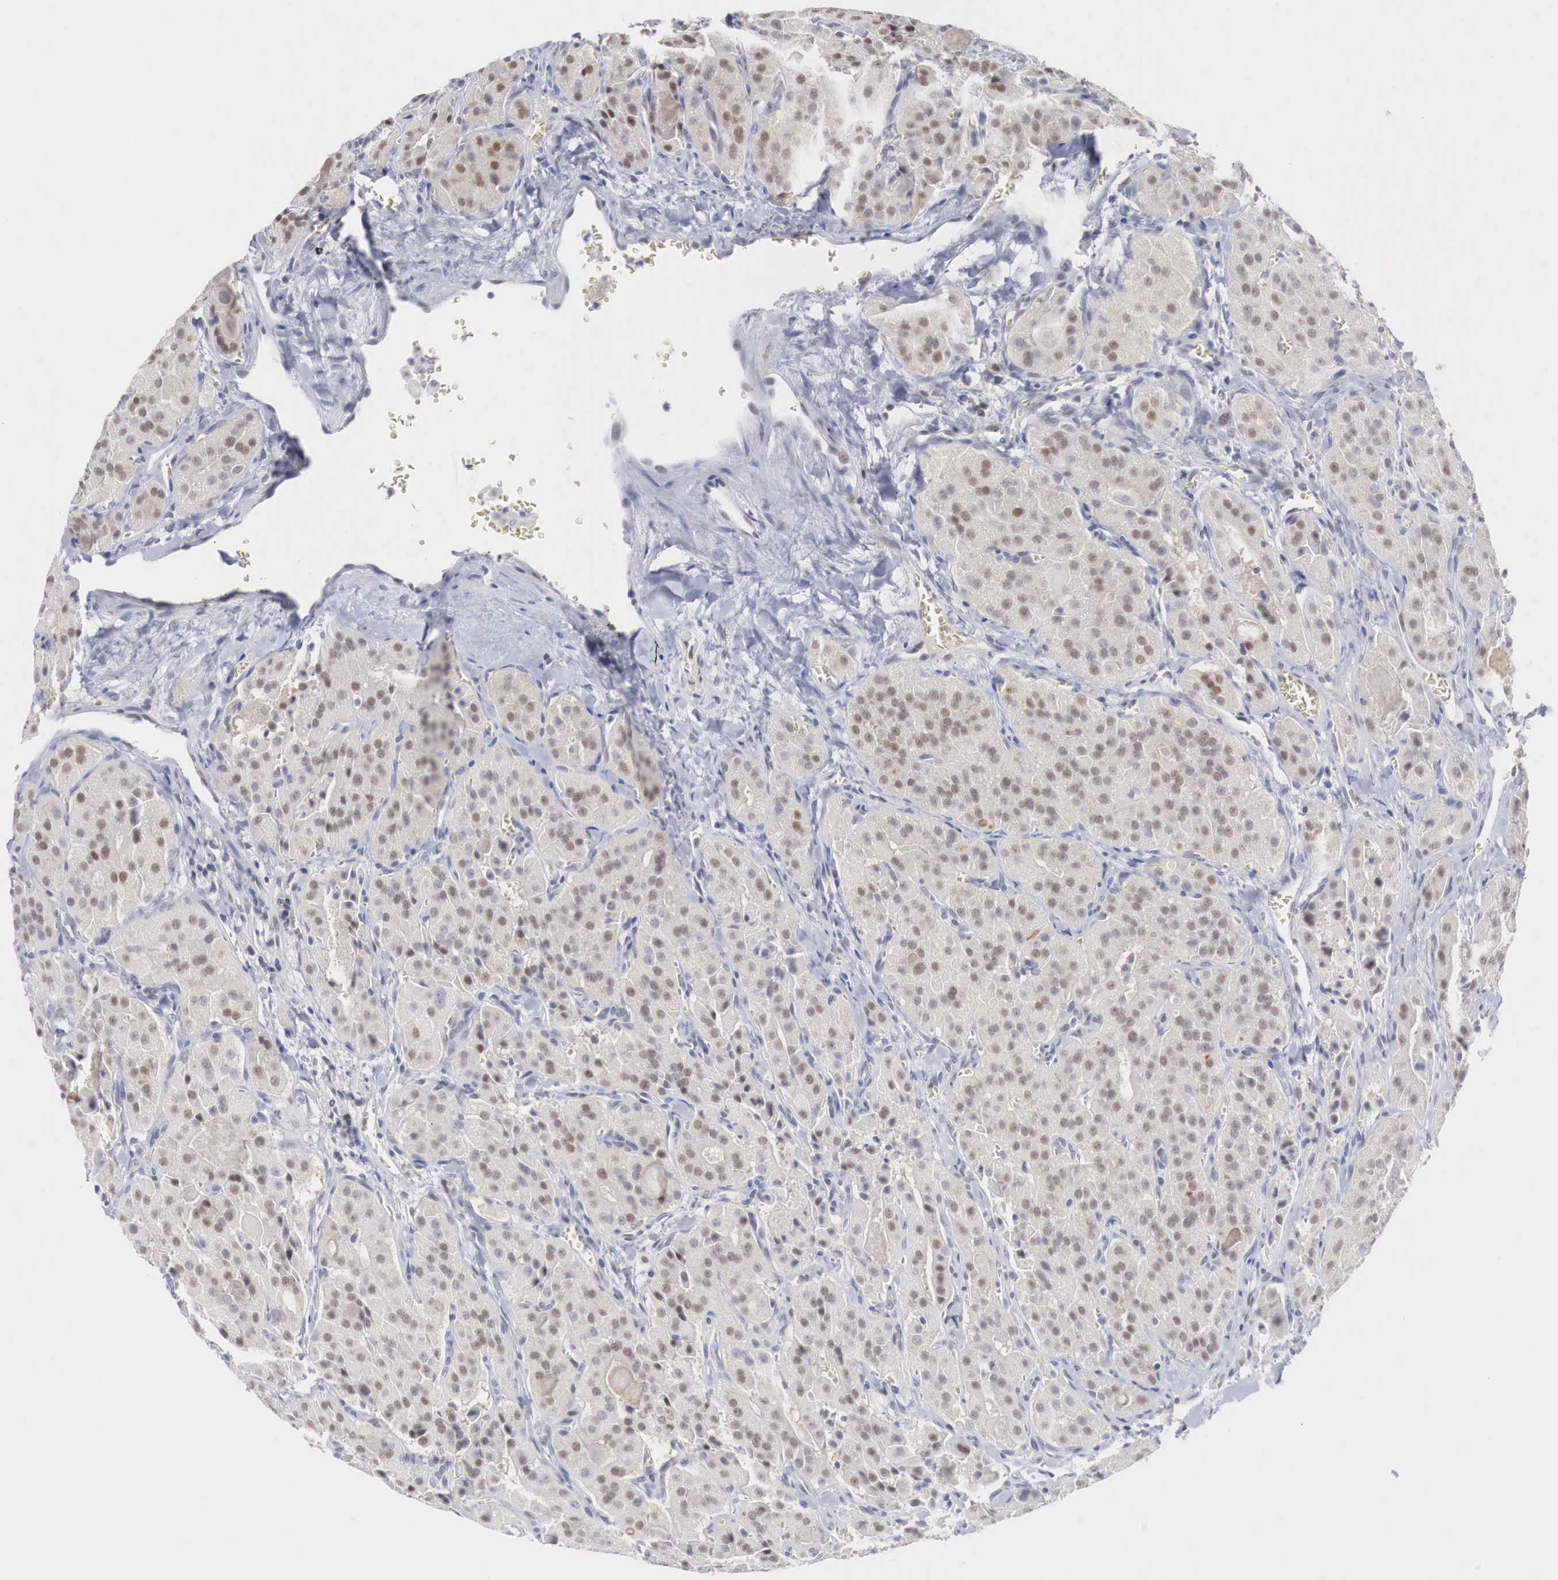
{"staining": {"intensity": "moderate", "quantity": ">75%", "location": "nuclear"}, "tissue": "thyroid cancer", "cell_type": "Tumor cells", "image_type": "cancer", "snomed": [{"axis": "morphology", "description": "Carcinoma, NOS"}, {"axis": "topography", "description": "Thyroid gland"}], "caption": "This is a photomicrograph of immunohistochemistry (IHC) staining of carcinoma (thyroid), which shows moderate expression in the nuclear of tumor cells.", "gene": "FOXP2", "patient": {"sex": "male", "age": 76}}